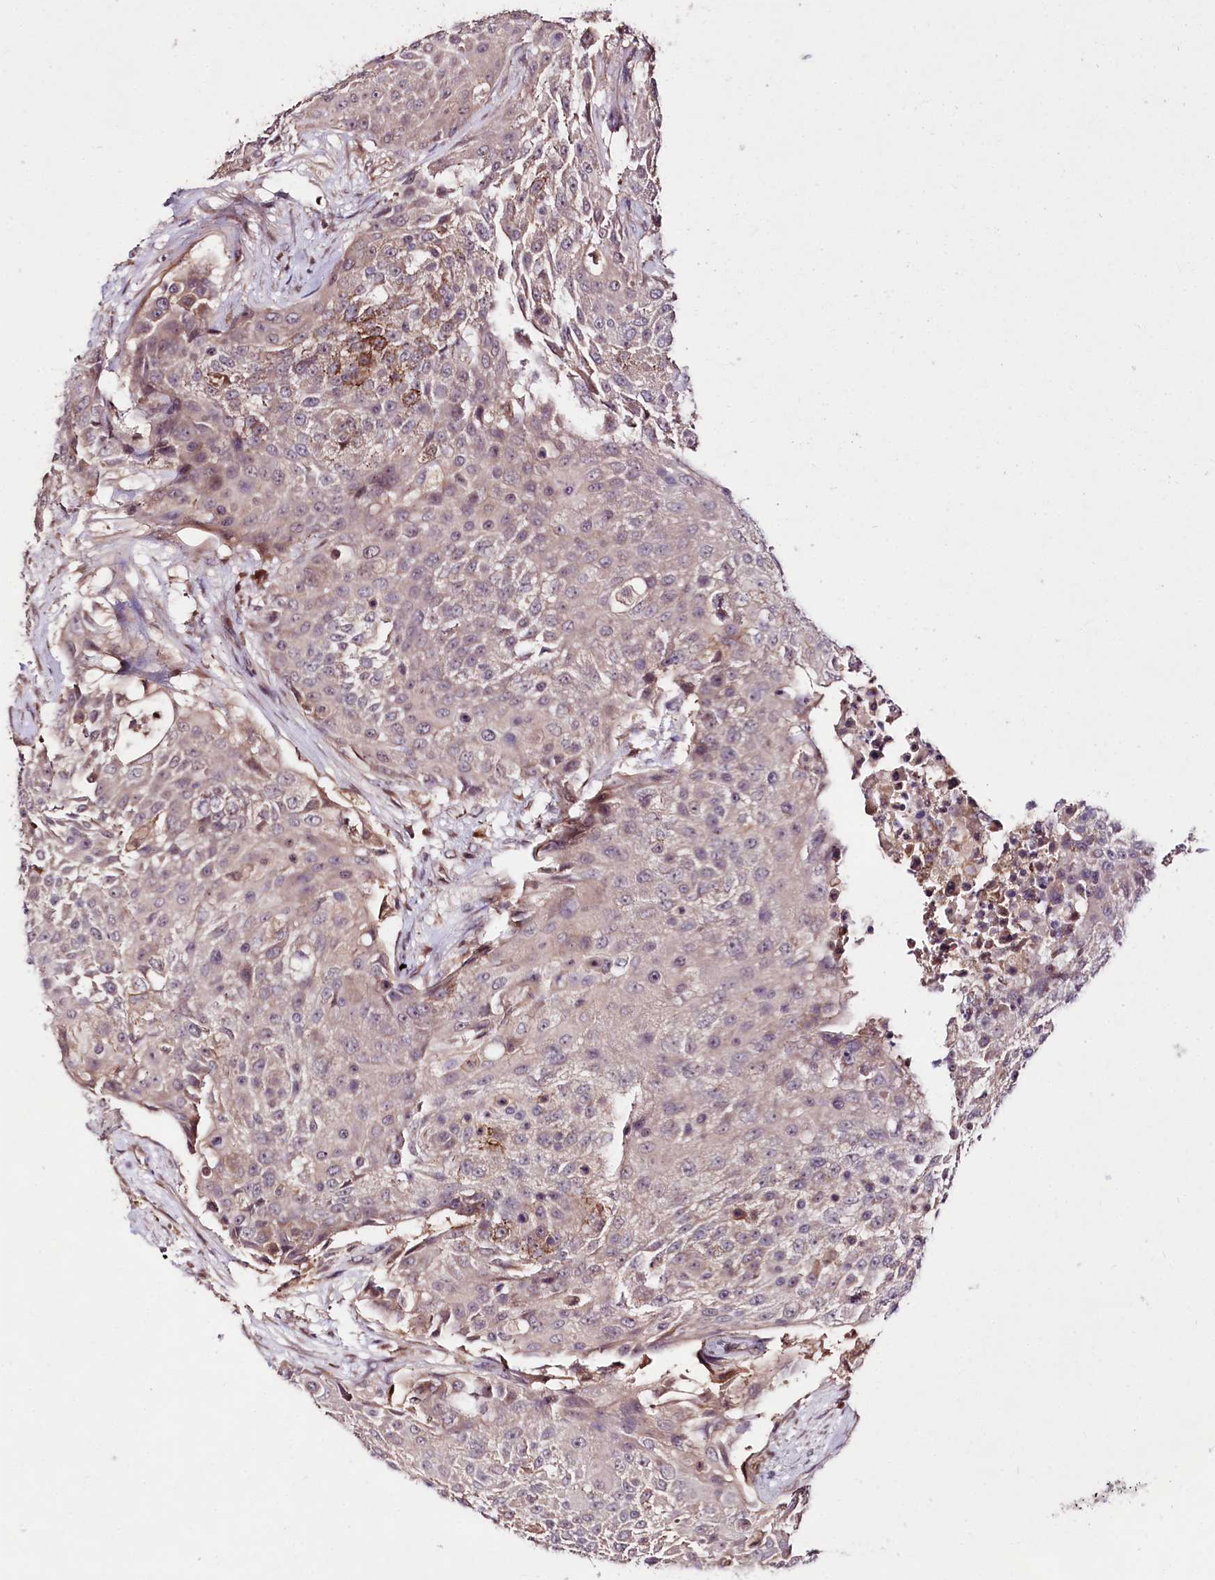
{"staining": {"intensity": "weak", "quantity": "<25%", "location": "cytoplasmic/membranous"}, "tissue": "urothelial cancer", "cell_type": "Tumor cells", "image_type": "cancer", "snomed": [{"axis": "morphology", "description": "Urothelial carcinoma, High grade"}, {"axis": "topography", "description": "Urinary bladder"}], "caption": "High magnification brightfield microscopy of high-grade urothelial carcinoma stained with DAB (3,3'-diaminobenzidine) (brown) and counterstained with hematoxylin (blue): tumor cells show no significant staining.", "gene": "TNPO3", "patient": {"sex": "female", "age": 63}}